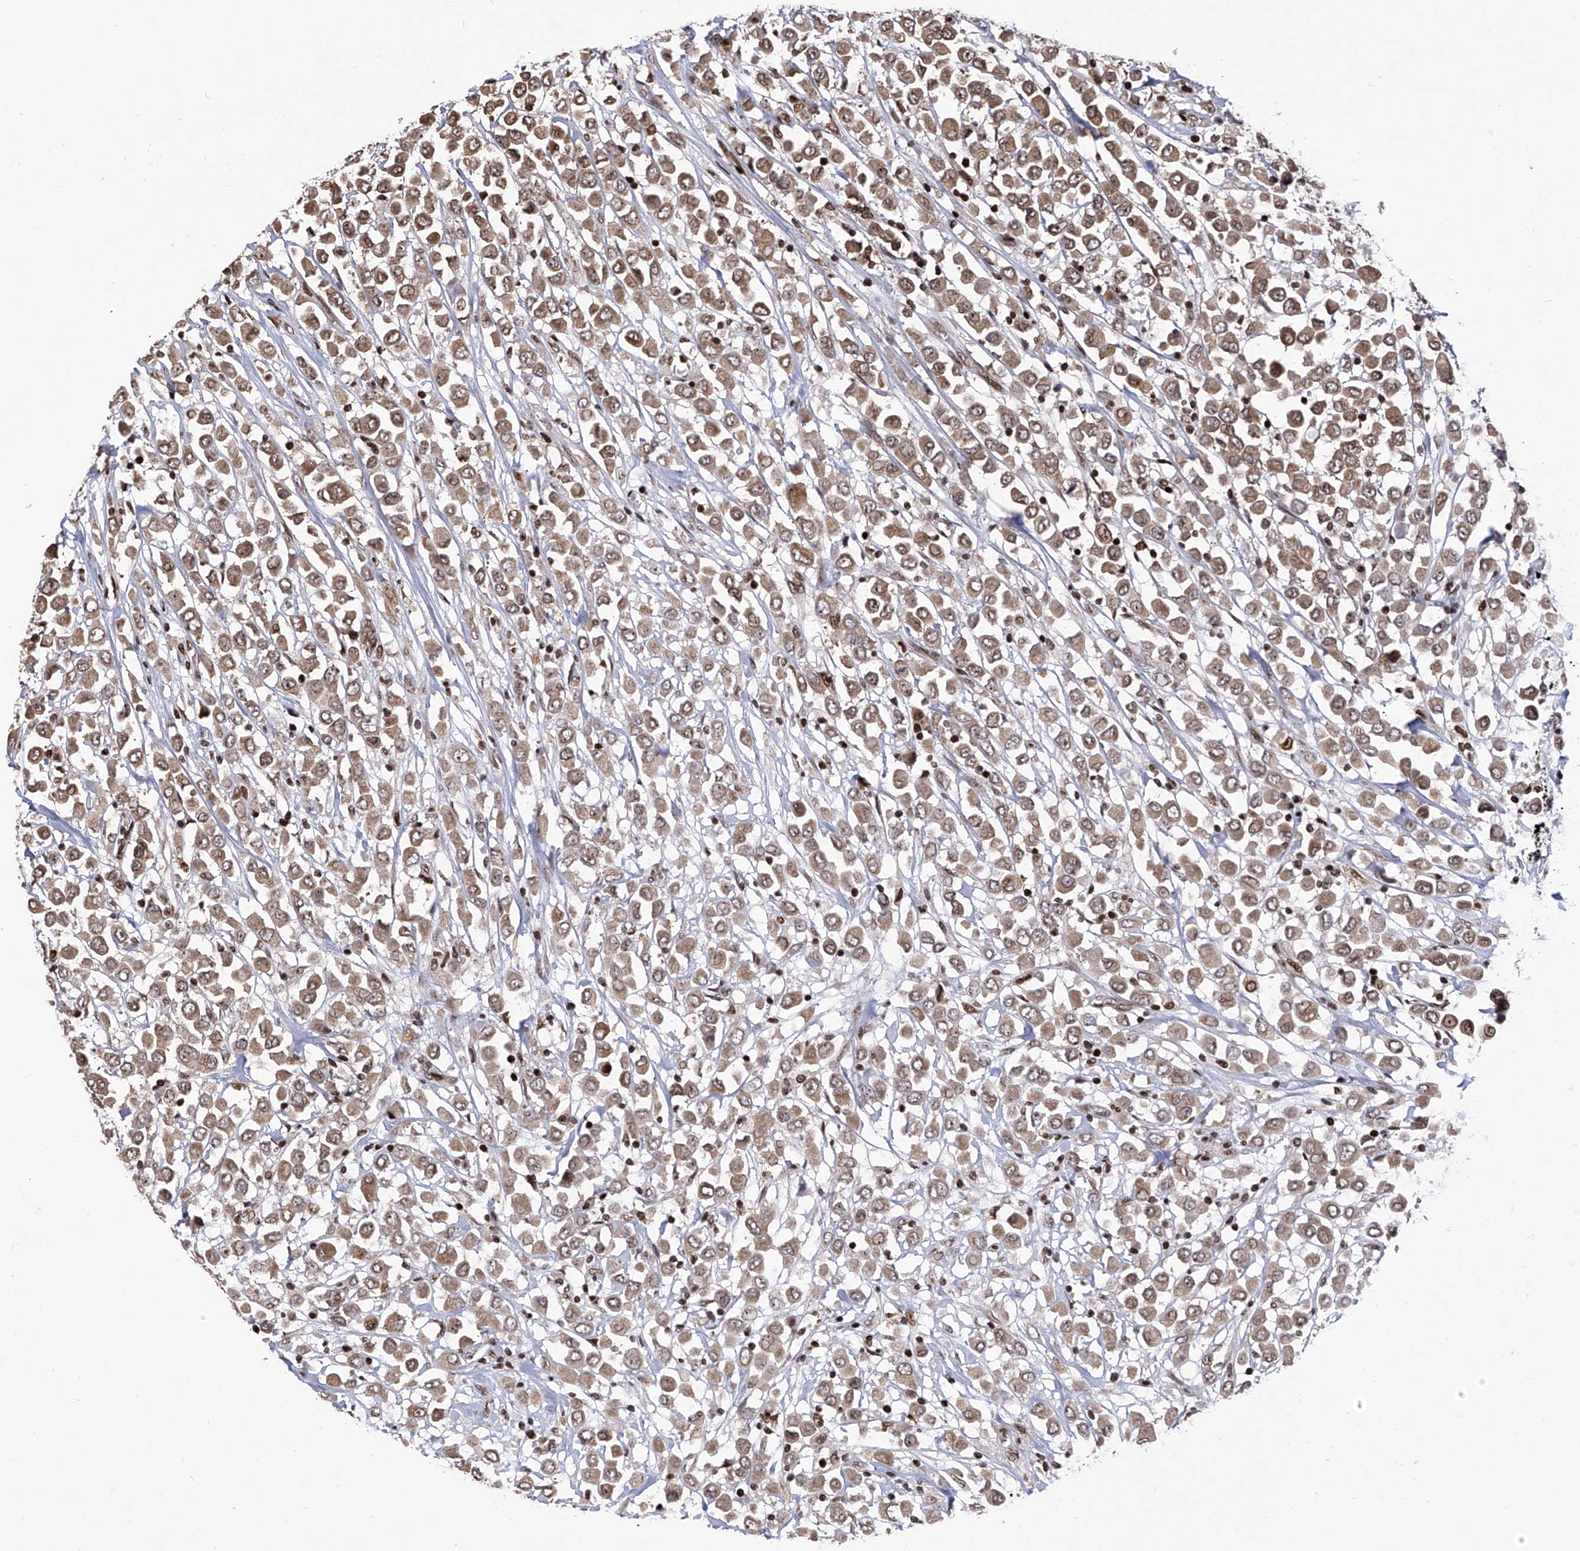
{"staining": {"intensity": "moderate", "quantity": ">75%", "location": "cytoplasmic/membranous,nuclear"}, "tissue": "breast cancer", "cell_type": "Tumor cells", "image_type": "cancer", "snomed": [{"axis": "morphology", "description": "Duct carcinoma"}, {"axis": "topography", "description": "Breast"}], "caption": "Infiltrating ductal carcinoma (breast) was stained to show a protein in brown. There is medium levels of moderate cytoplasmic/membranous and nuclear positivity in about >75% of tumor cells.", "gene": "PAK1IP1", "patient": {"sex": "female", "age": 61}}